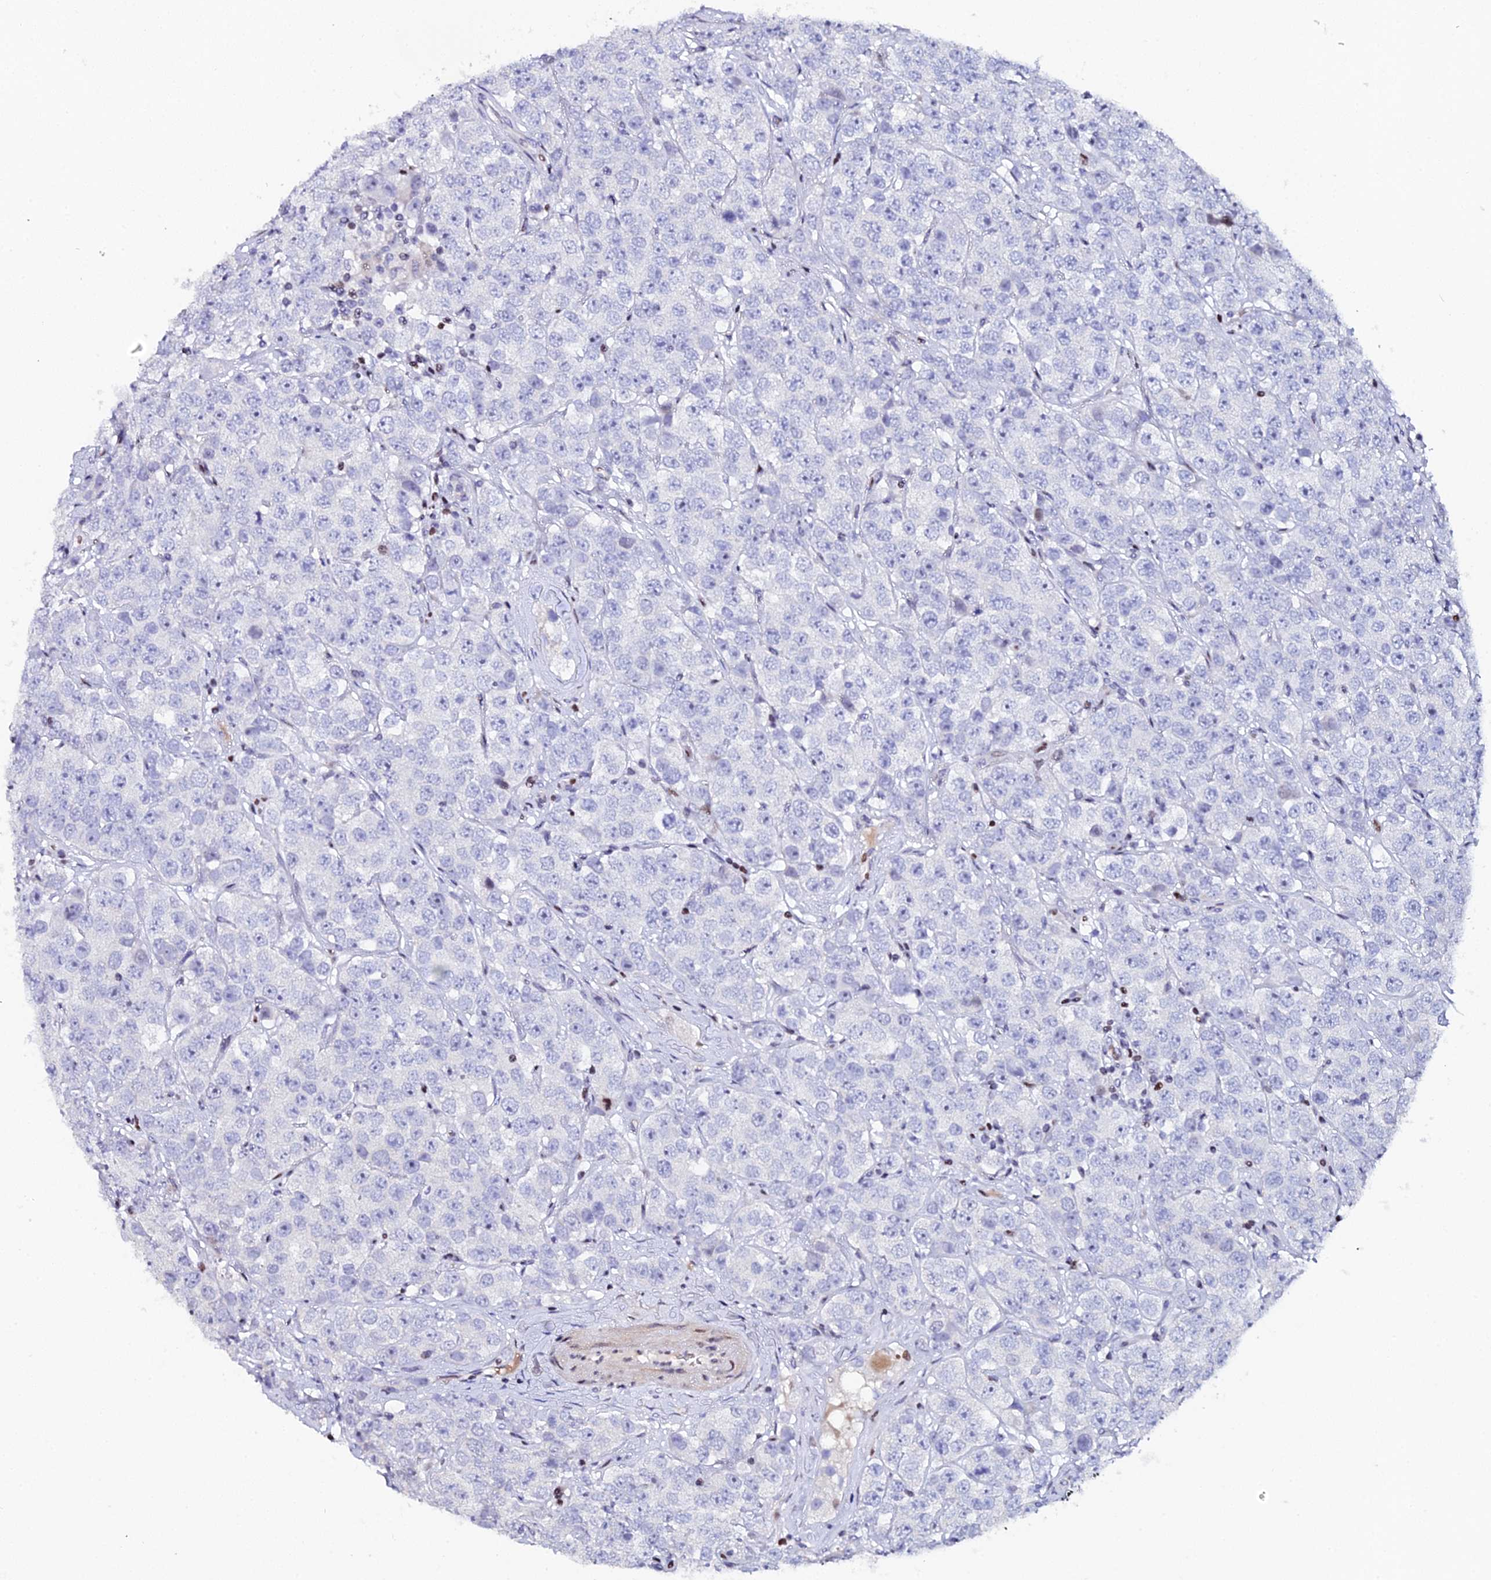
{"staining": {"intensity": "negative", "quantity": "none", "location": "none"}, "tissue": "testis cancer", "cell_type": "Tumor cells", "image_type": "cancer", "snomed": [{"axis": "morphology", "description": "Seminoma, NOS"}, {"axis": "topography", "description": "Testis"}], "caption": "This is an immunohistochemistry (IHC) image of testis seminoma. There is no expression in tumor cells.", "gene": "MYNN", "patient": {"sex": "male", "age": 28}}